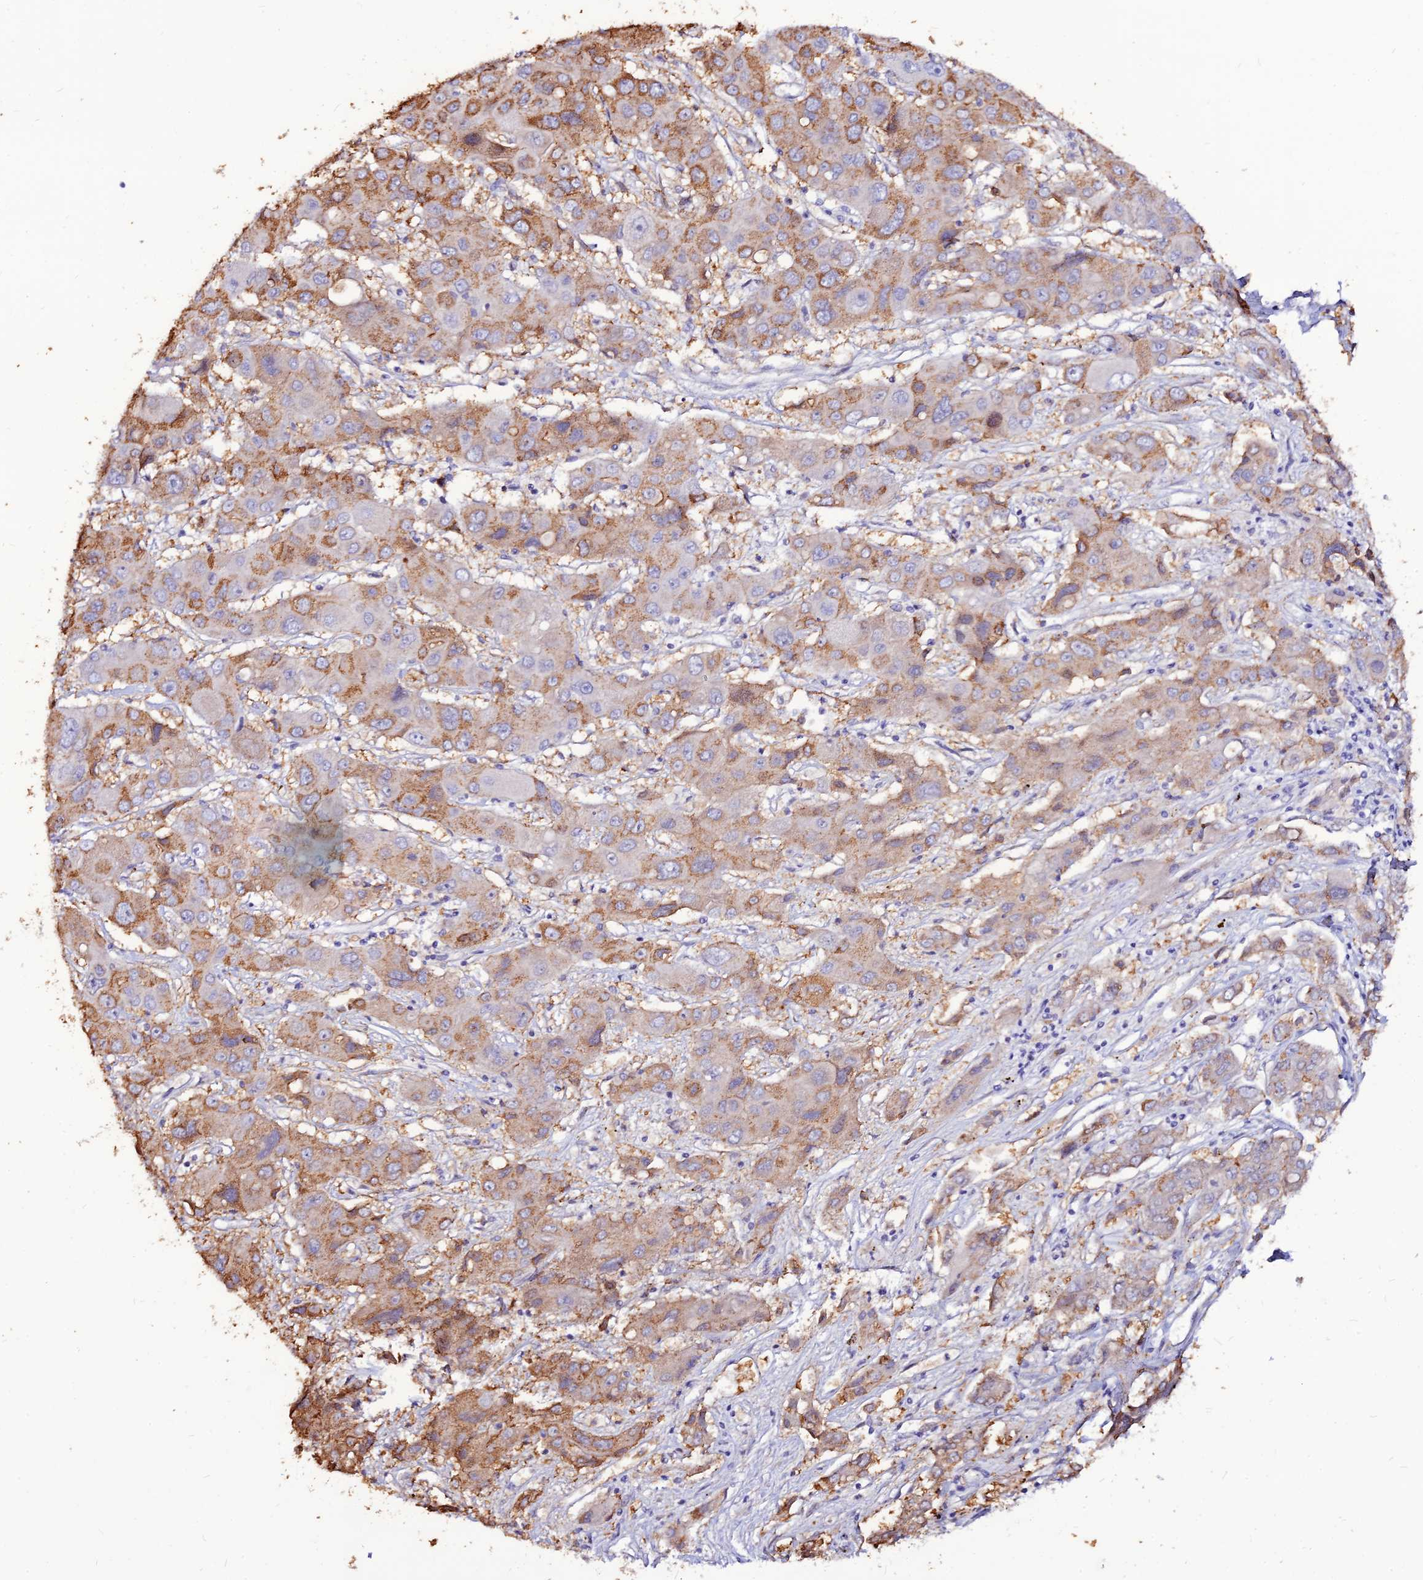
{"staining": {"intensity": "moderate", "quantity": "25%-75%", "location": "cytoplasmic/membranous"}, "tissue": "liver cancer", "cell_type": "Tumor cells", "image_type": "cancer", "snomed": [{"axis": "morphology", "description": "Cholangiocarcinoma"}, {"axis": "topography", "description": "Liver"}], "caption": "High-power microscopy captured an immunohistochemistry histopathology image of cholangiocarcinoma (liver), revealing moderate cytoplasmic/membranous positivity in about 25%-75% of tumor cells.", "gene": "CZIB", "patient": {"sex": "male", "age": 67}}